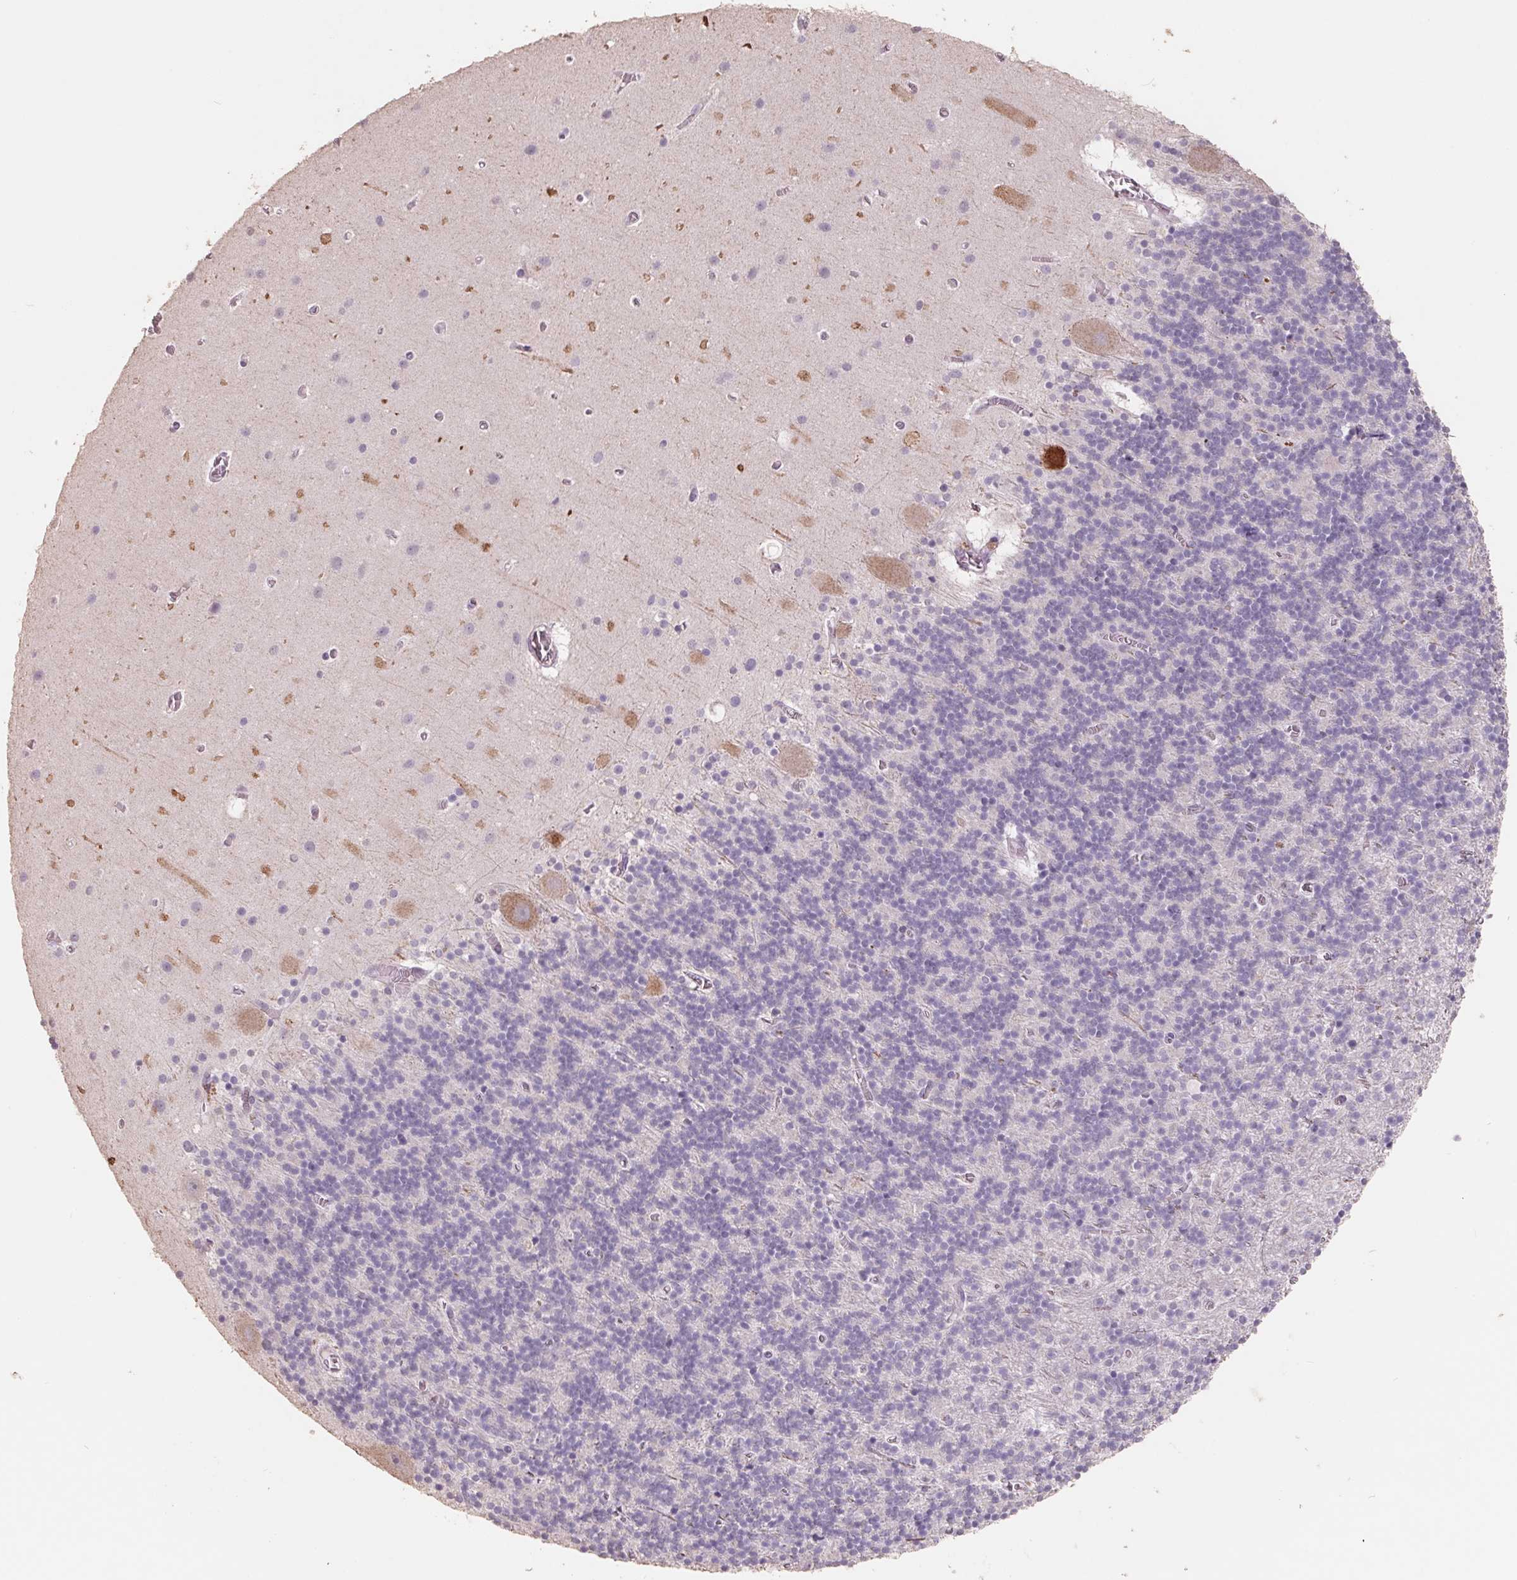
{"staining": {"intensity": "negative", "quantity": "none", "location": "none"}, "tissue": "cerebellum", "cell_type": "Cells in granular layer", "image_type": "normal", "snomed": [{"axis": "morphology", "description": "Normal tissue, NOS"}, {"axis": "topography", "description": "Cerebellum"}], "caption": "An immunohistochemistry image of benign cerebellum is shown. There is no staining in cells in granular layer of cerebellum. (DAB (3,3'-diaminobenzidine) IHC visualized using brightfield microscopy, high magnification).", "gene": "FTCD", "patient": {"sex": "male", "age": 70}}